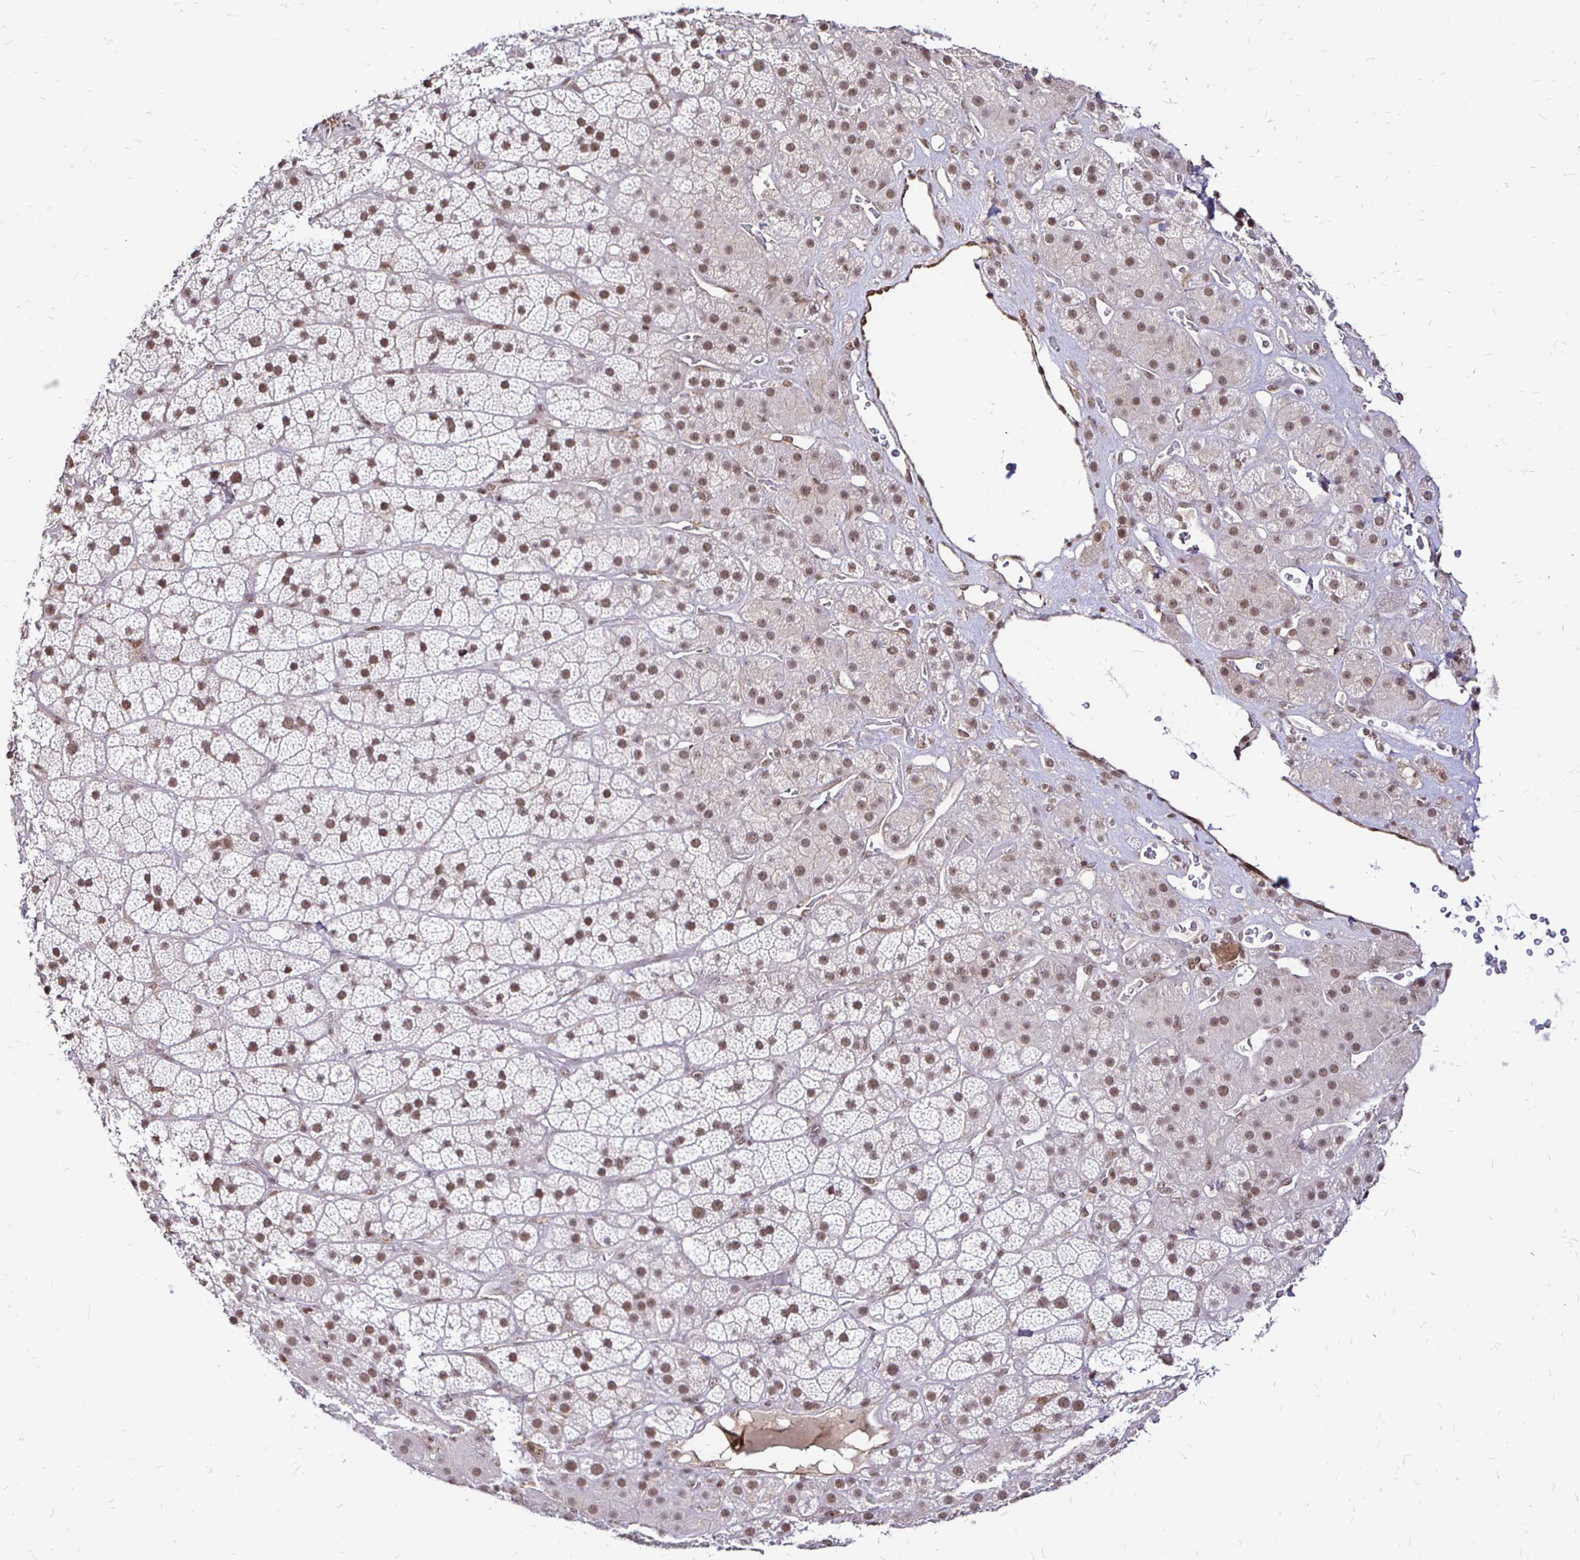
{"staining": {"intensity": "moderate", "quantity": ">75%", "location": "nuclear"}, "tissue": "adrenal gland", "cell_type": "Glandular cells", "image_type": "normal", "snomed": [{"axis": "morphology", "description": "Normal tissue, NOS"}, {"axis": "topography", "description": "Adrenal gland"}], "caption": "Immunohistochemistry of benign adrenal gland exhibits medium levels of moderate nuclear positivity in about >75% of glandular cells. The staining was performed using DAB, with brown indicating positive protein expression. Nuclei are stained blue with hematoxylin.", "gene": "SIN3A", "patient": {"sex": "male", "age": 57}}